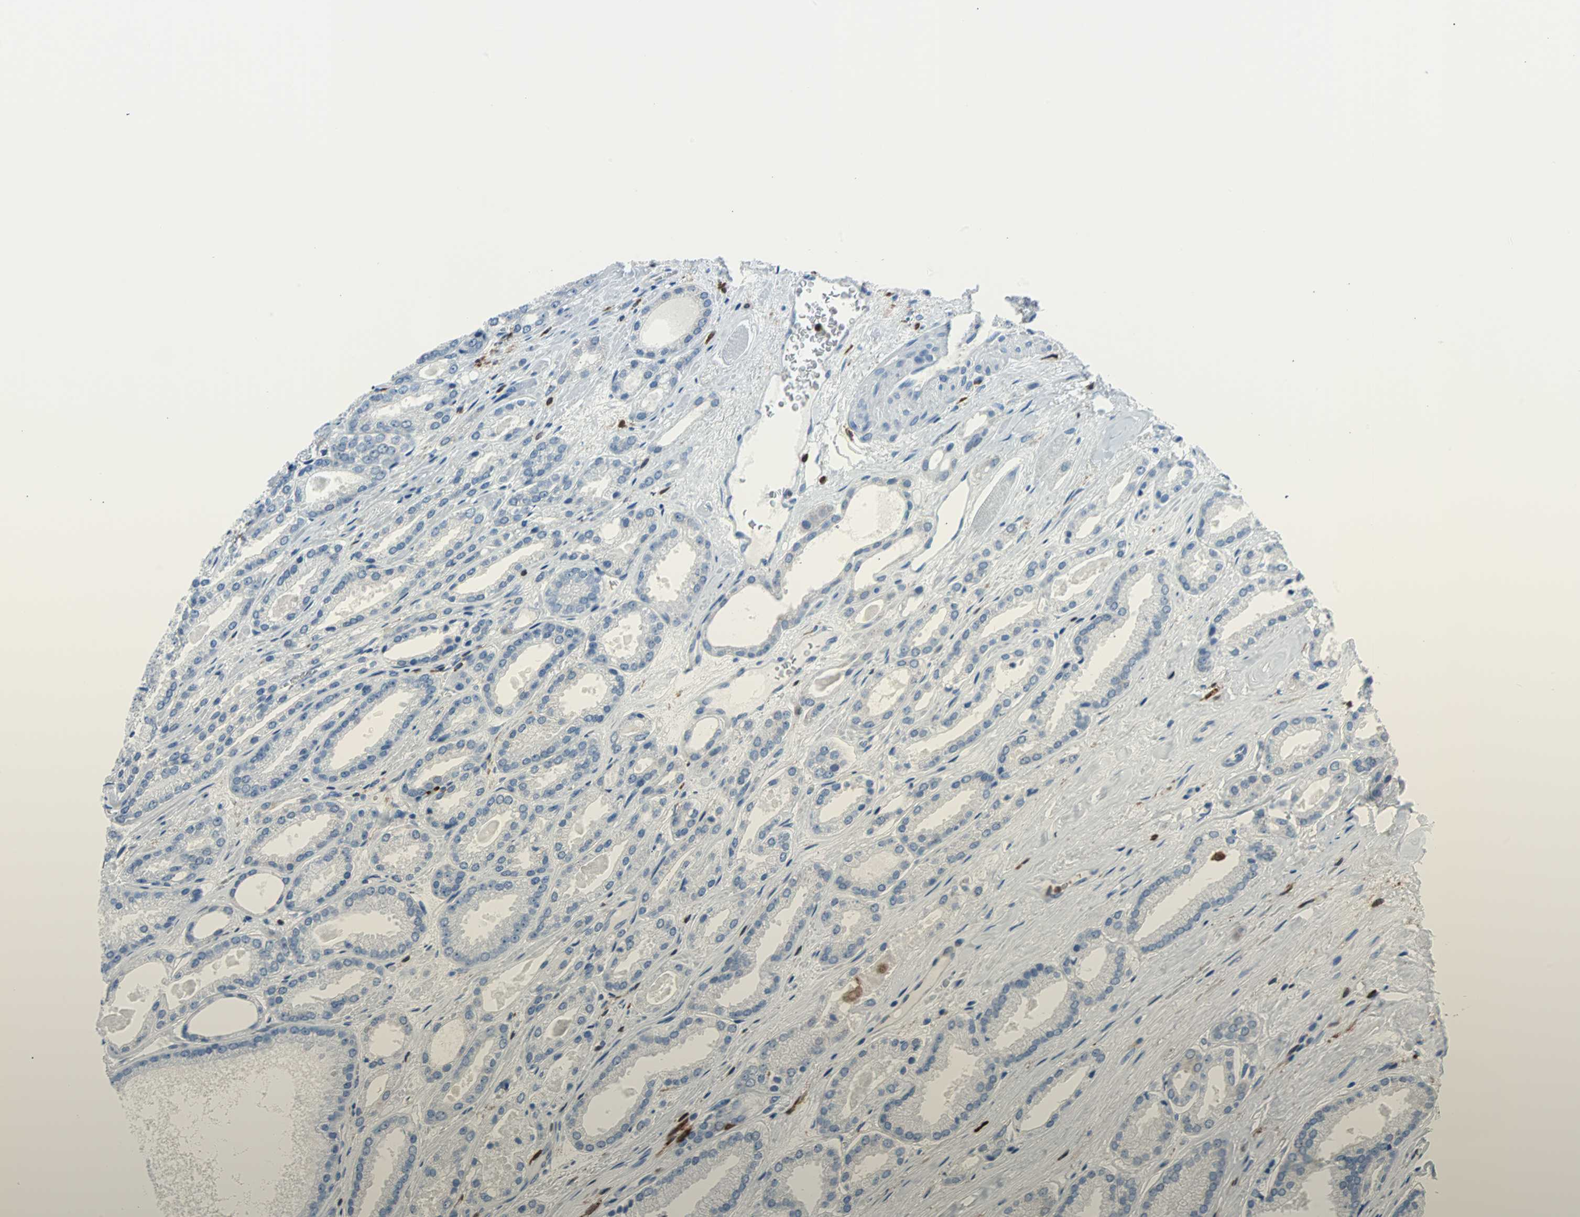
{"staining": {"intensity": "negative", "quantity": "none", "location": "none"}, "tissue": "prostate cancer", "cell_type": "Tumor cells", "image_type": "cancer", "snomed": [{"axis": "morphology", "description": "Adenocarcinoma, Low grade"}, {"axis": "topography", "description": "Prostate"}], "caption": "Prostate adenocarcinoma (low-grade) was stained to show a protein in brown. There is no significant staining in tumor cells.", "gene": "SYK", "patient": {"sex": "male", "age": 59}}